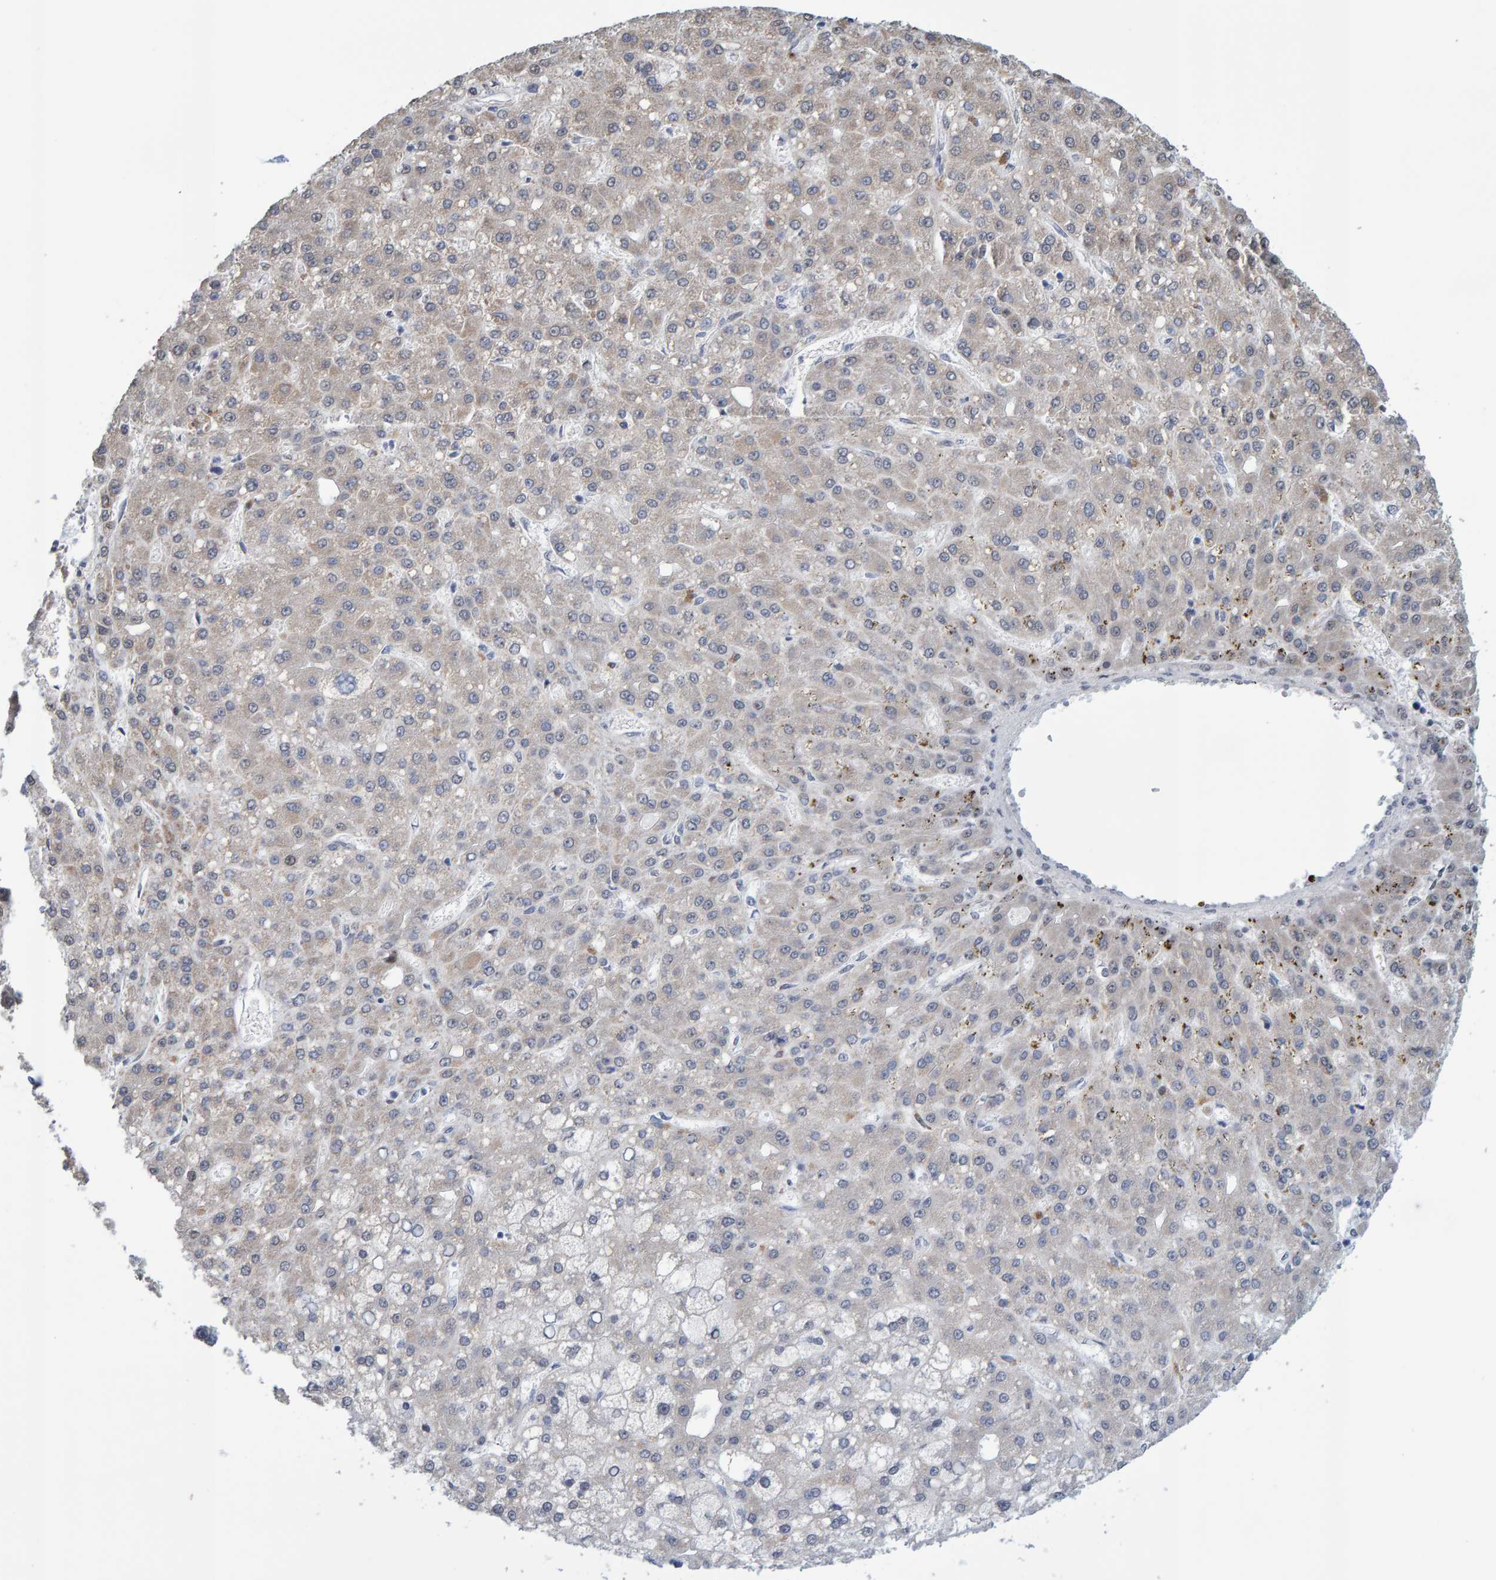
{"staining": {"intensity": "weak", "quantity": "<25%", "location": "cytoplasmic/membranous"}, "tissue": "liver cancer", "cell_type": "Tumor cells", "image_type": "cancer", "snomed": [{"axis": "morphology", "description": "Carcinoma, Hepatocellular, NOS"}, {"axis": "topography", "description": "Liver"}], "caption": "Human liver cancer (hepatocellular carcinoma) stained for a protein using IHC shows no positivity in tumor cells.", "gene": "USP43", "patient": {"sex": "male", "age": 67}}